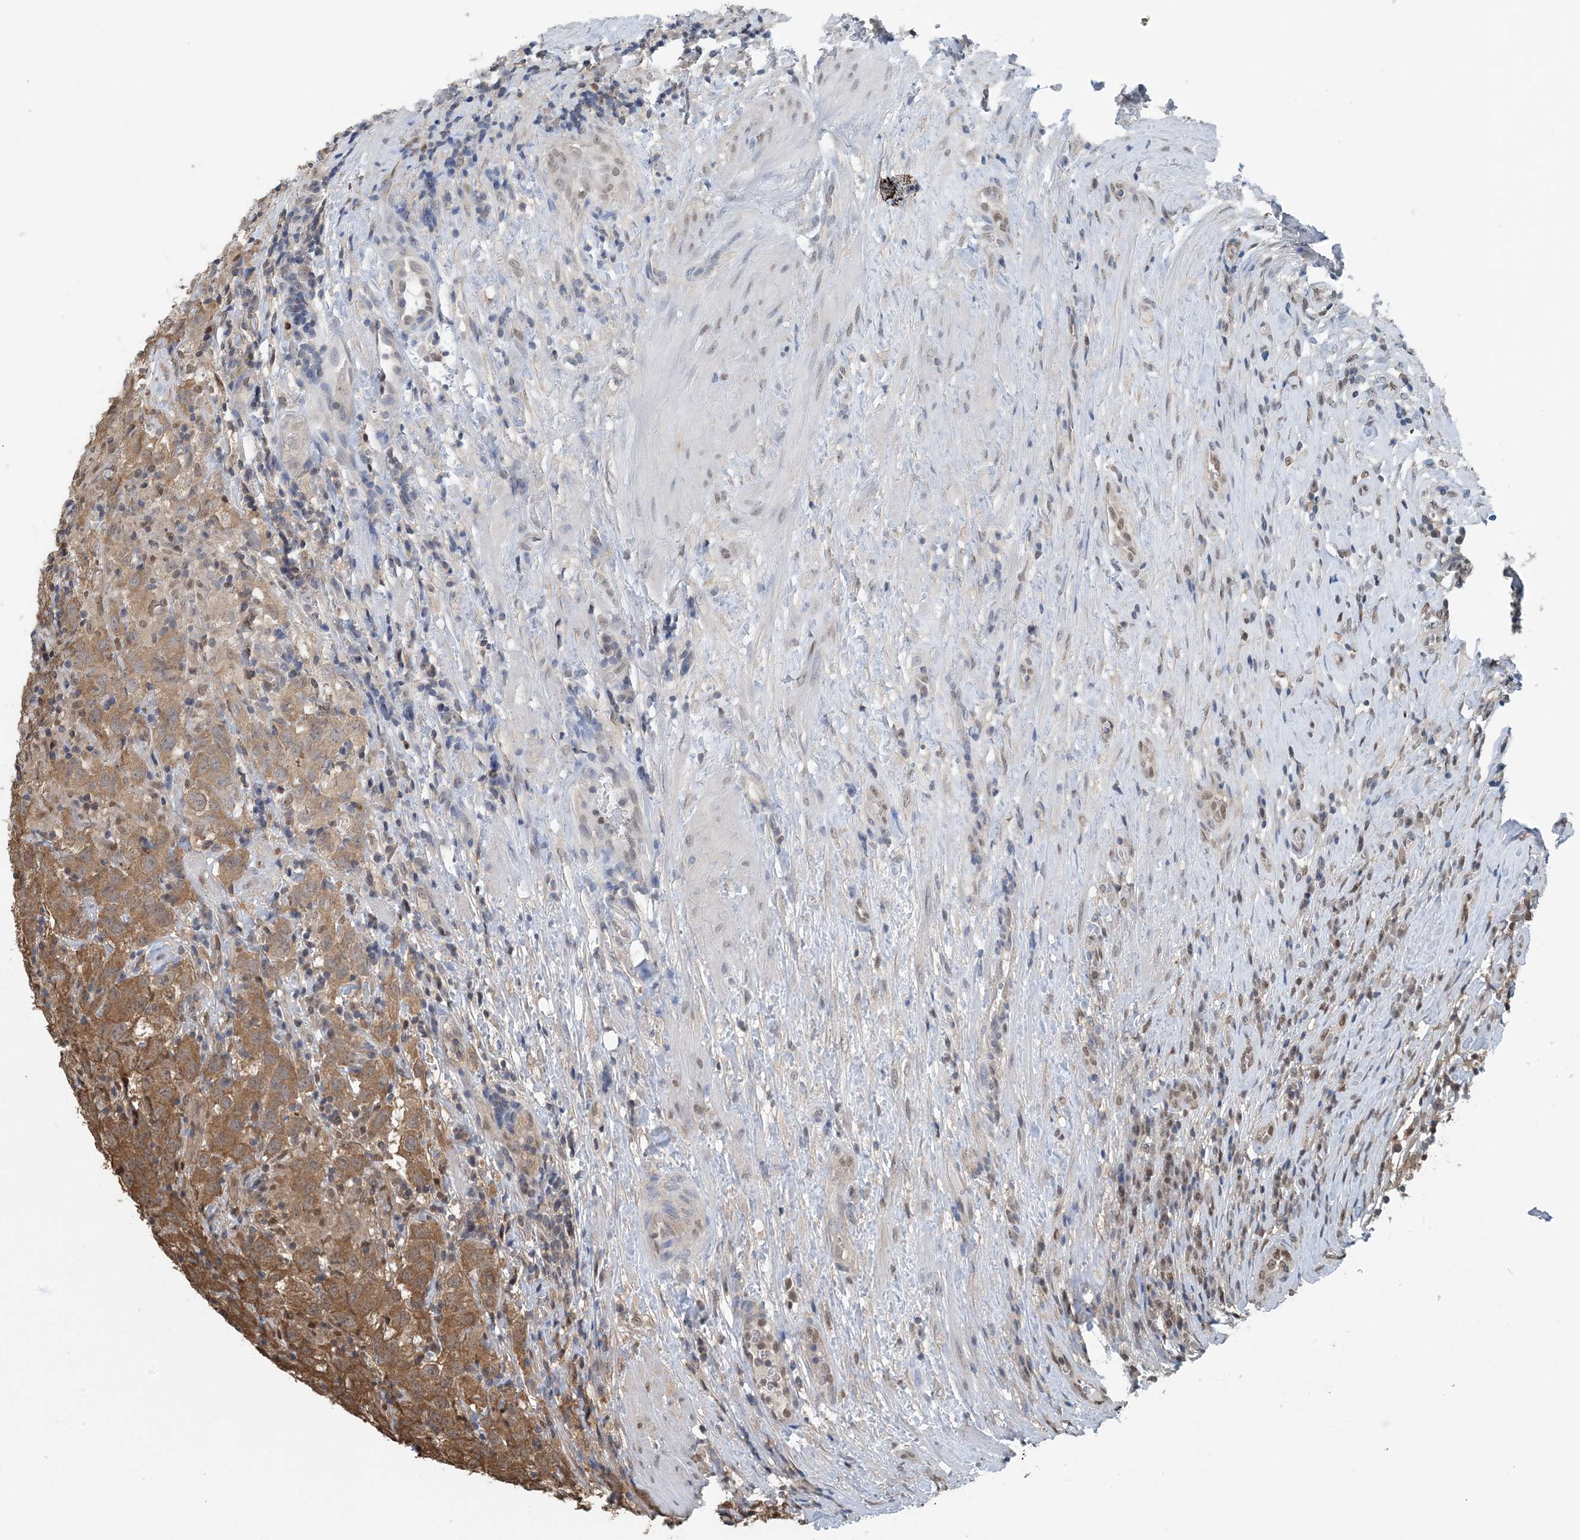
{"staining": {"intensity": "moderate", "quantity": "25%-75%", "location": "cytoplasmic/membranous,nuclear"}, "tissue": "testis cancer", "cell_type": "Tumor cells", "image_type": "cancer", "snomed": [{"axis": "morphology", "description": "Seminoma, NOS"}, {"axis": "morphology", "description": "Carcinoma, Embryonal, NOS"}, {"axis": "topography", "description": "Testis"}], "caption": "Immunohistochemistry photomicrograph of testis cancer (seminoma) stained for a protein (brown), which displays medium levels of moderate cytoplasmic/membranous and nuclear staining in approximately 25%-75% of tumor cells.", "gene": "HIKESHI", "patient": {"sex": "male", "age": 43}}